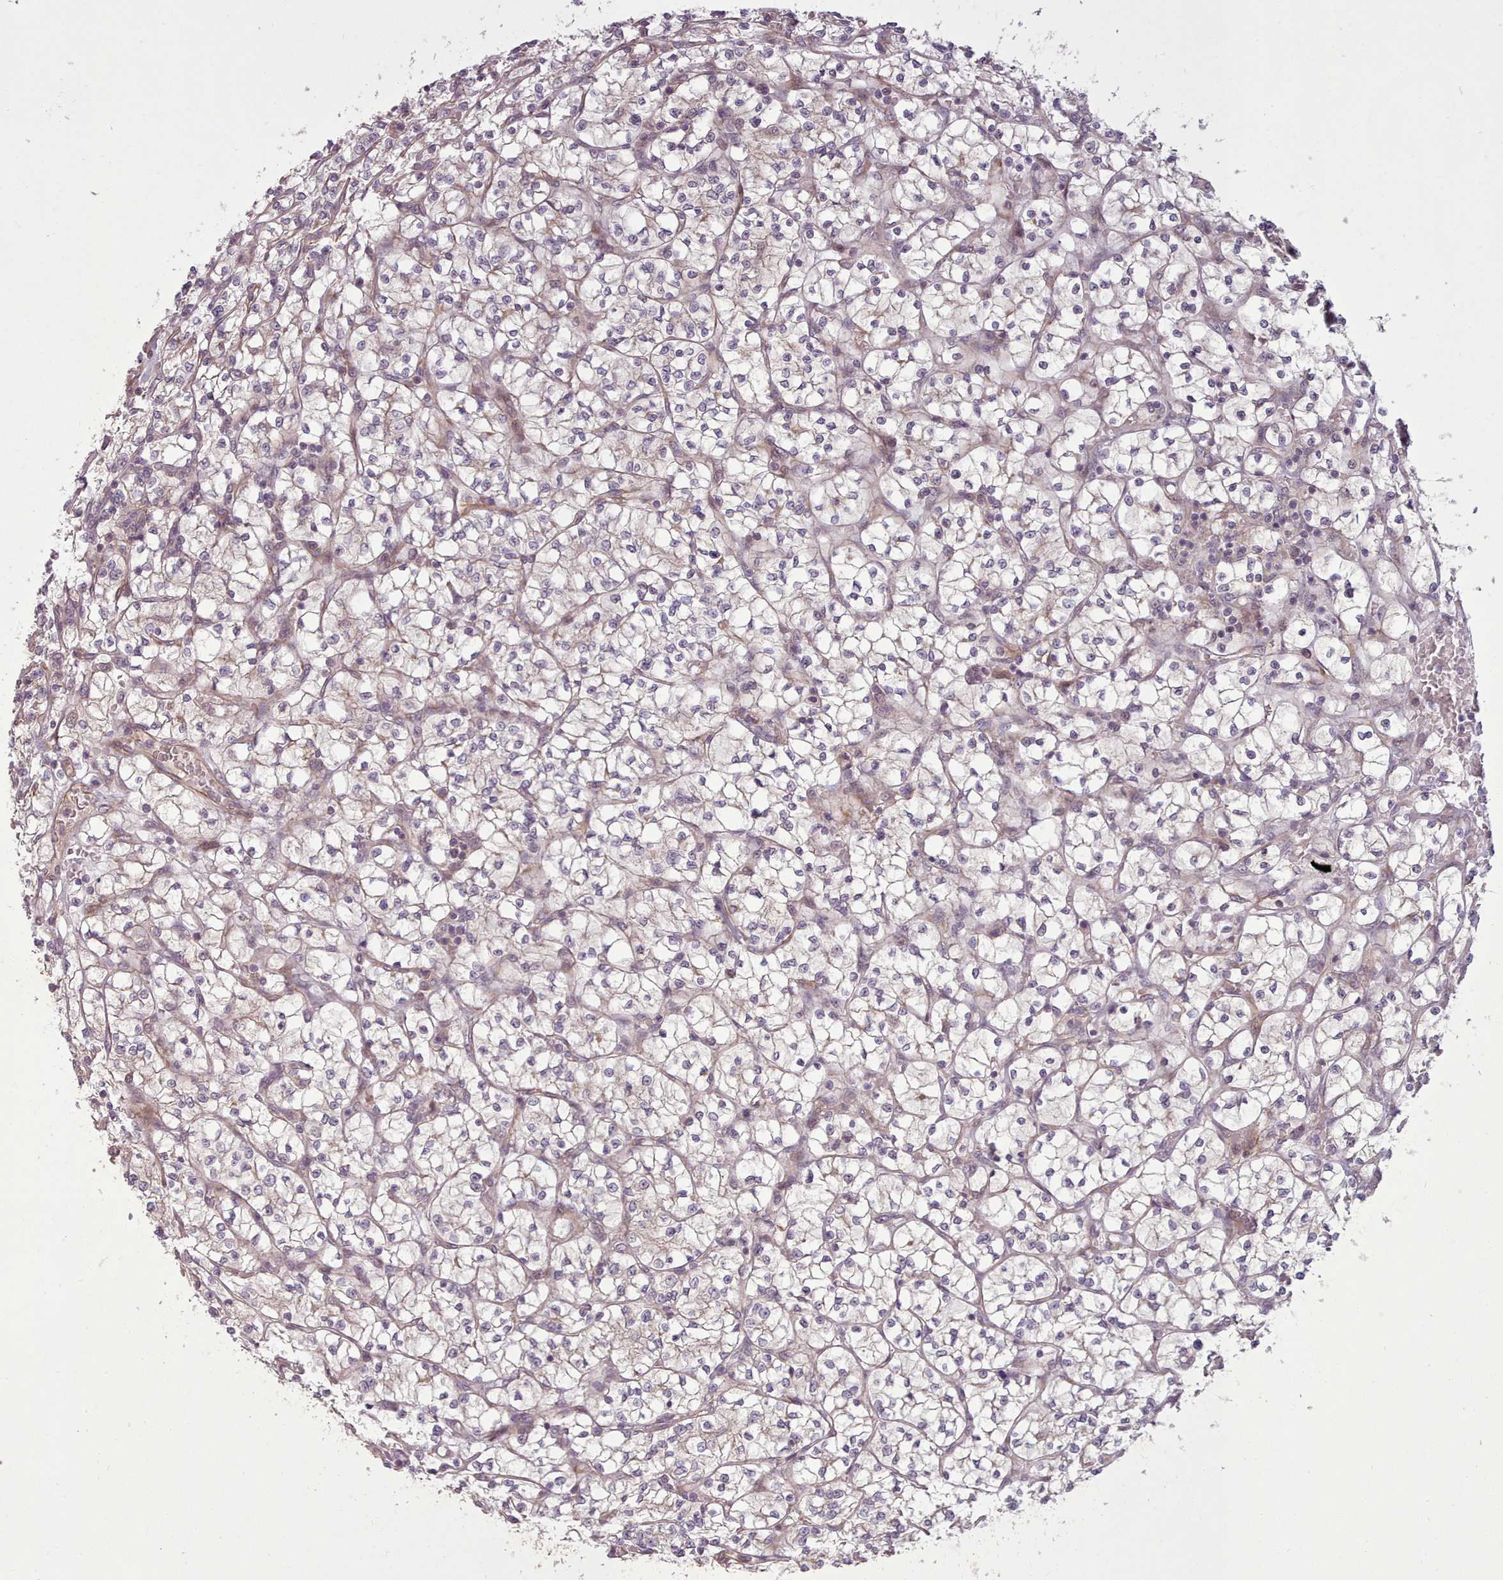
{"staining": {"intensity": "negative", "quantity": "none", "location": "none"}, "tissue": "renal cancer", "cell_type": "Tumor cells", "image_type": "cancer", "snomed": [{"axis": "morphology", "description": "Adenocarcinoma, NOS"}, {"axis": "topography", "description": "Kidney"}], "caption": "This is an immunohistochemistry photomicrograph of adenocarcinoma (renal). There is no positivity in tumor cells.", "gene": "GBGT1", "patient": {"sex": "female", "age": 64}}